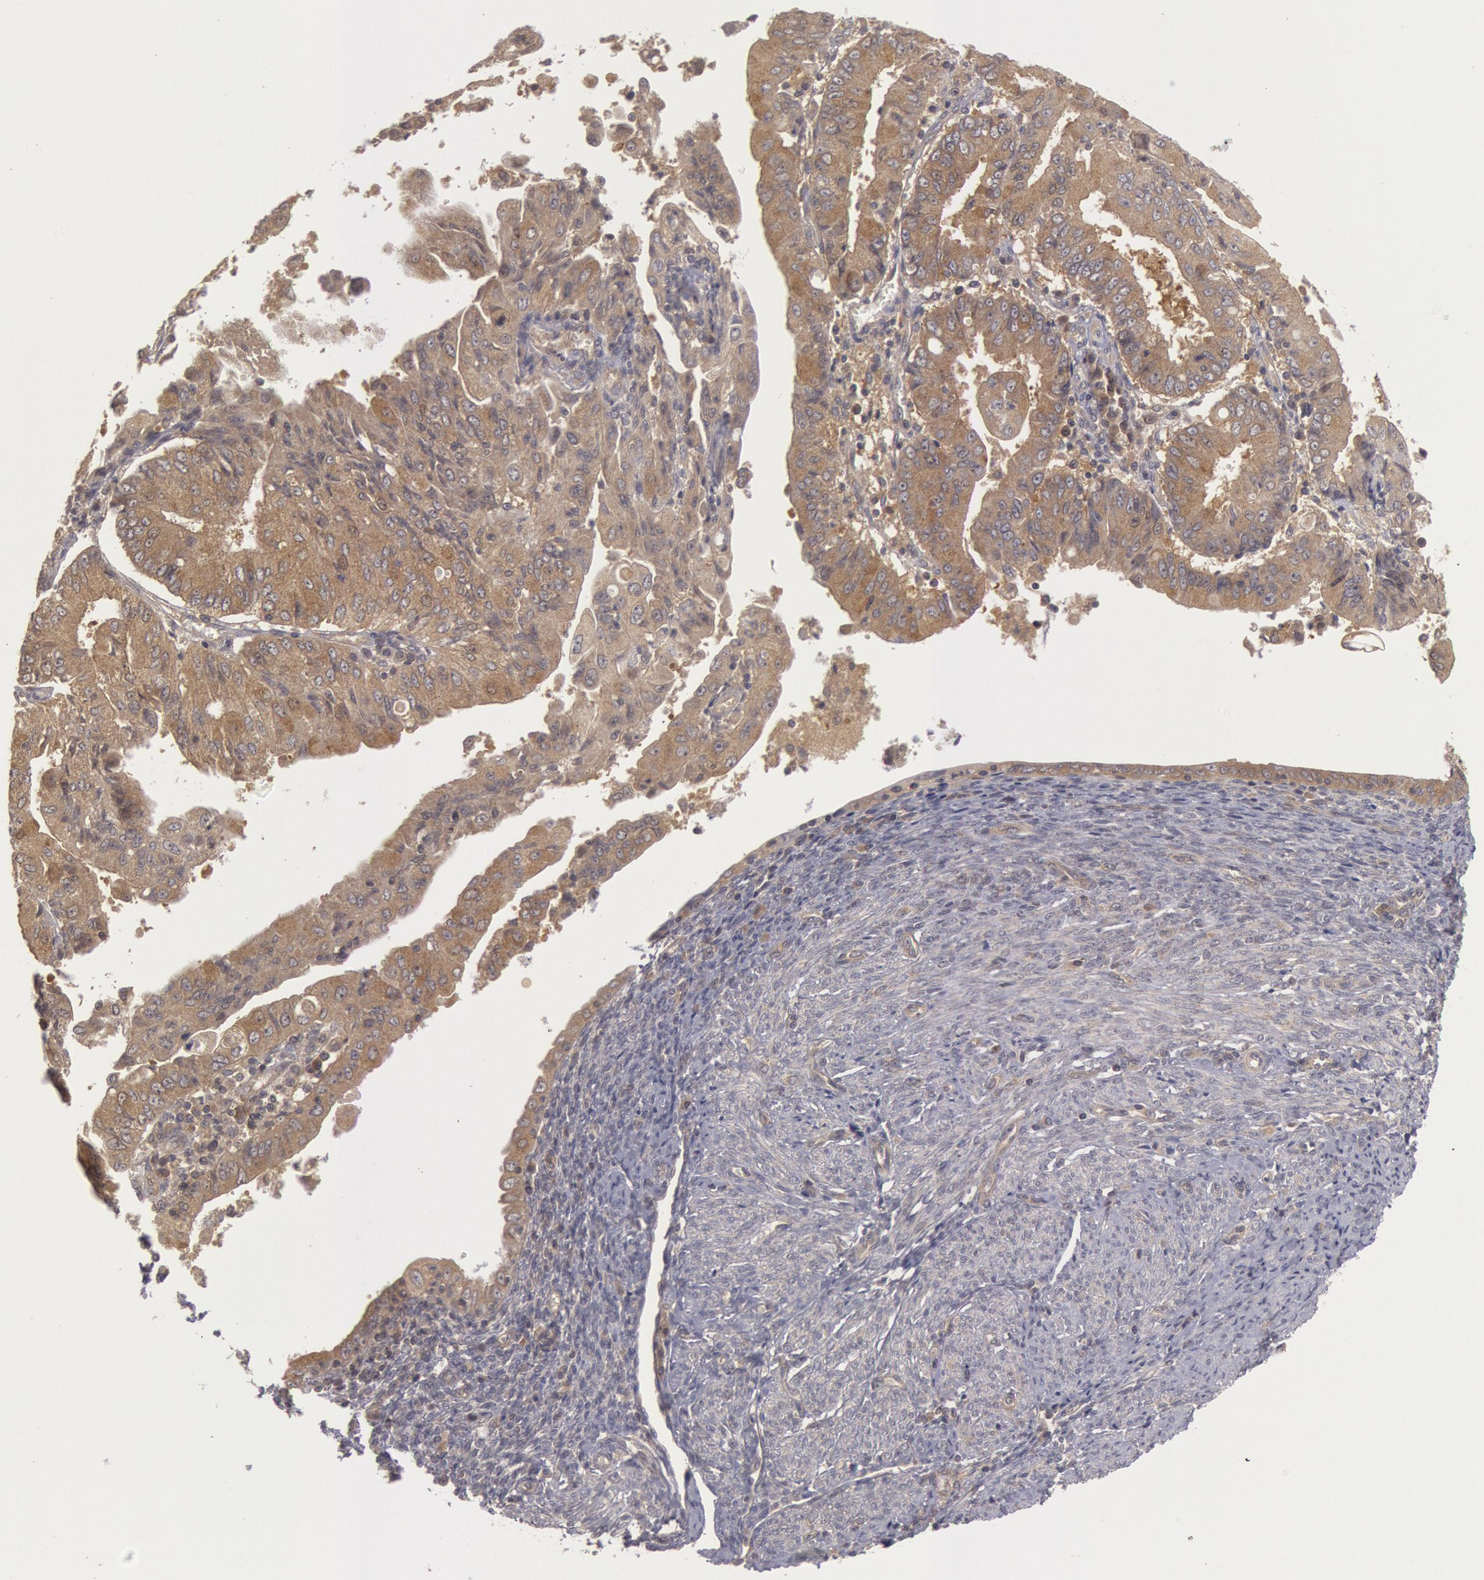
{"staining": {"intensity": "moderate", "quantity": ">75%", "location": "cytoplasmic/membranous"}, "tissue": "endometrial cancer", "cell_type": "Tumor cells", "image_type": "cancer", "snomed": [{"axis": "morphology", "description": "Adenocarcinoma, NOS"}, {"axis": "topography", "description": "Endometrium"}], "caption": "Human endometrial adenocarcinoma stained with a brown dye reveals moderate cytoplasmic/membranous positive positivity in about >75% of tumor cells.", "gene": "BRAF", "patient": {"sex": "female", "age": 75}}